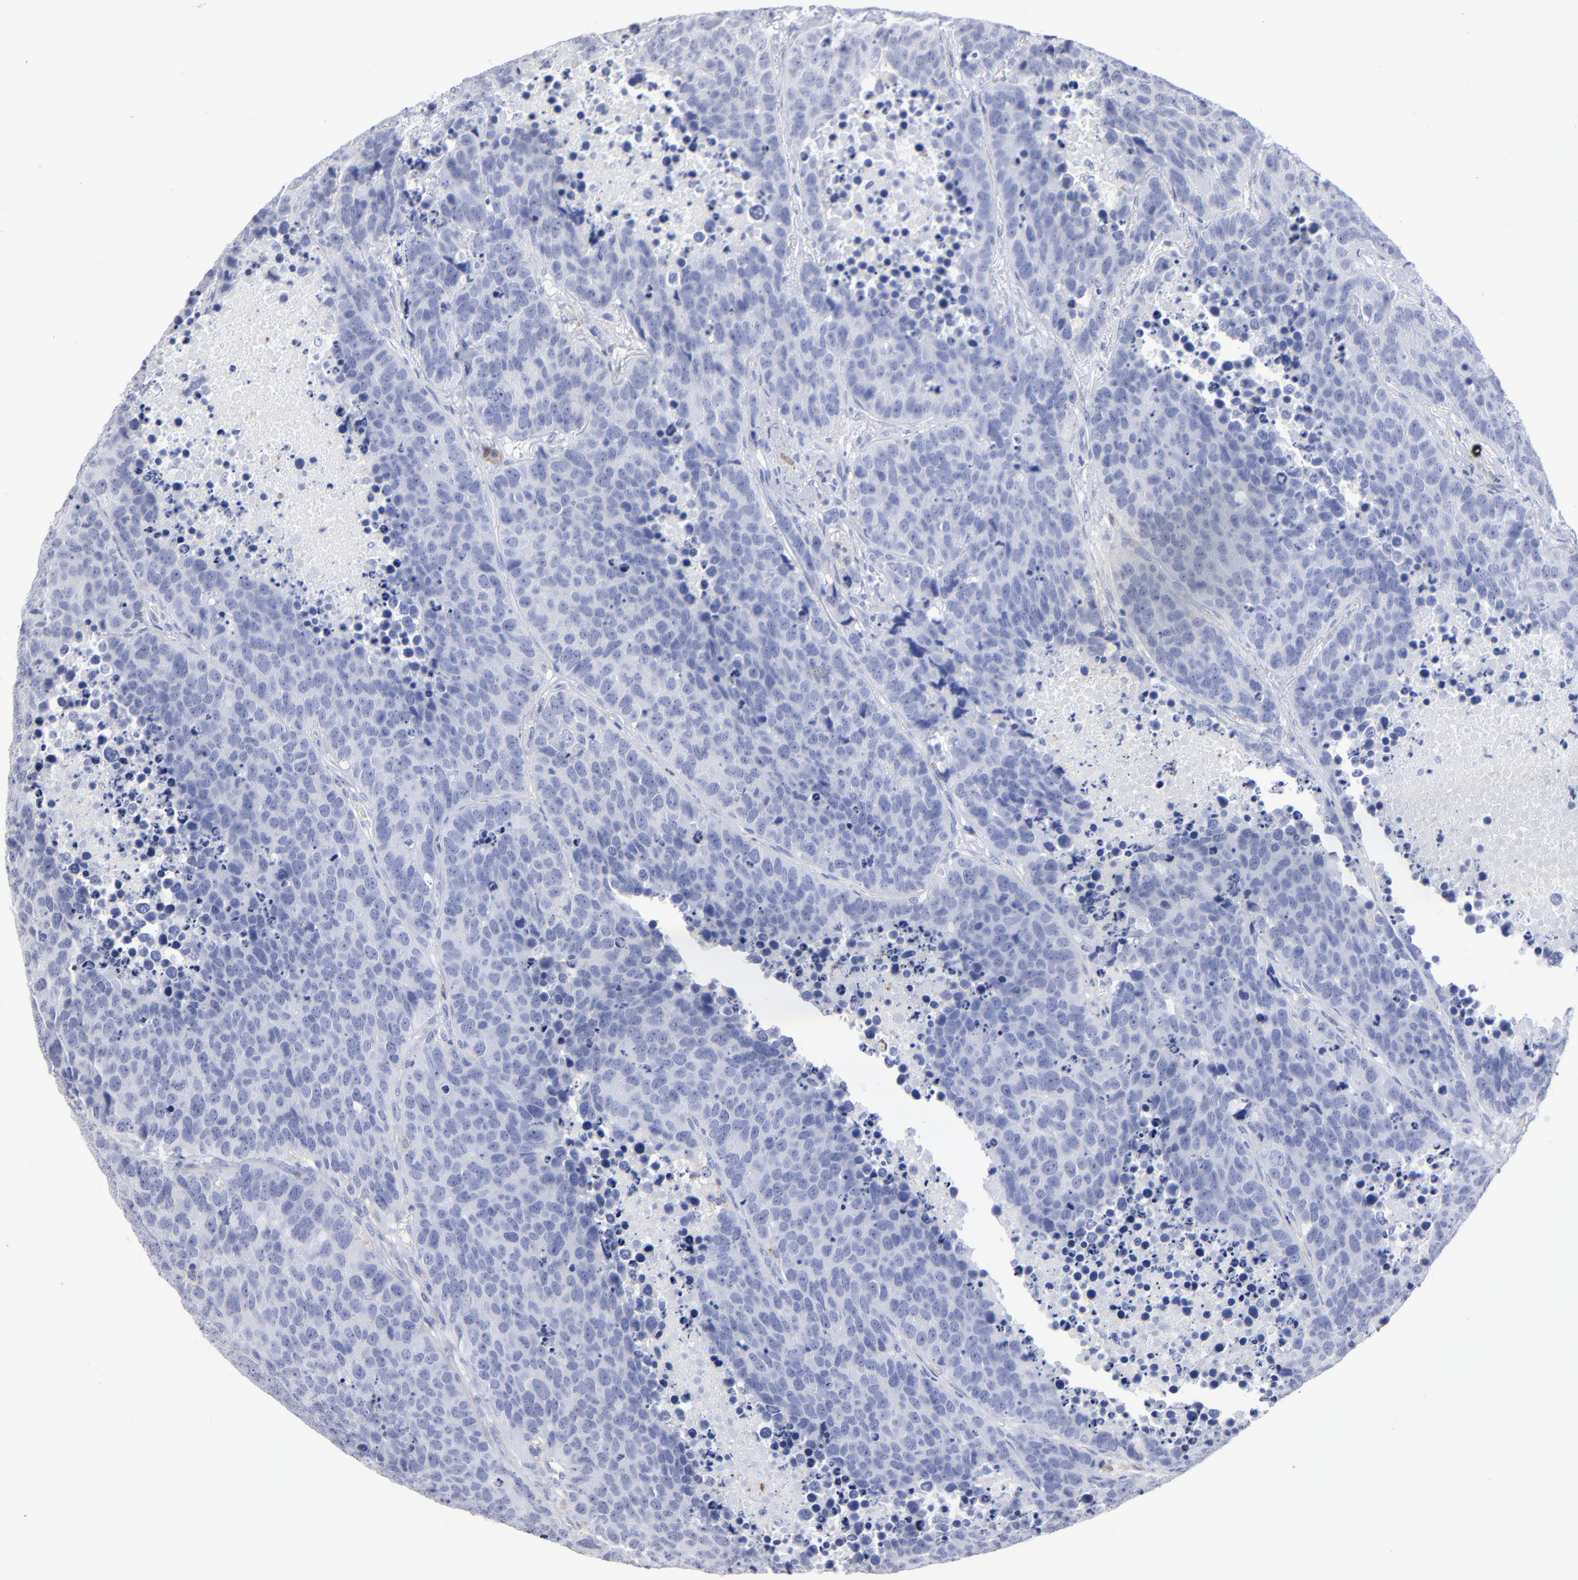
{"staining": {"intensity": "negative", "quantity": "none", "location": "none"}, "tissue": "carcinoid", "cell_type": "Tumor cells", "image_type": "cancer", "snomed": [{"axis": "morphology", "description": "Carcinoid, malignant, NOS"}, {"axis": "topography", "description": "Lung"}], "caption": "The micrograph shows no staining of tumor cells in carcinoid. The staining was performed using DAB (3,3'-diaminobenzidine) to visualize the protein expression in brown, while the nuclei were stained in blue with hematoxylin (Magnification: 20x).", "gene": "LAT2", "patient": {"sex": "male", "age": 60}}